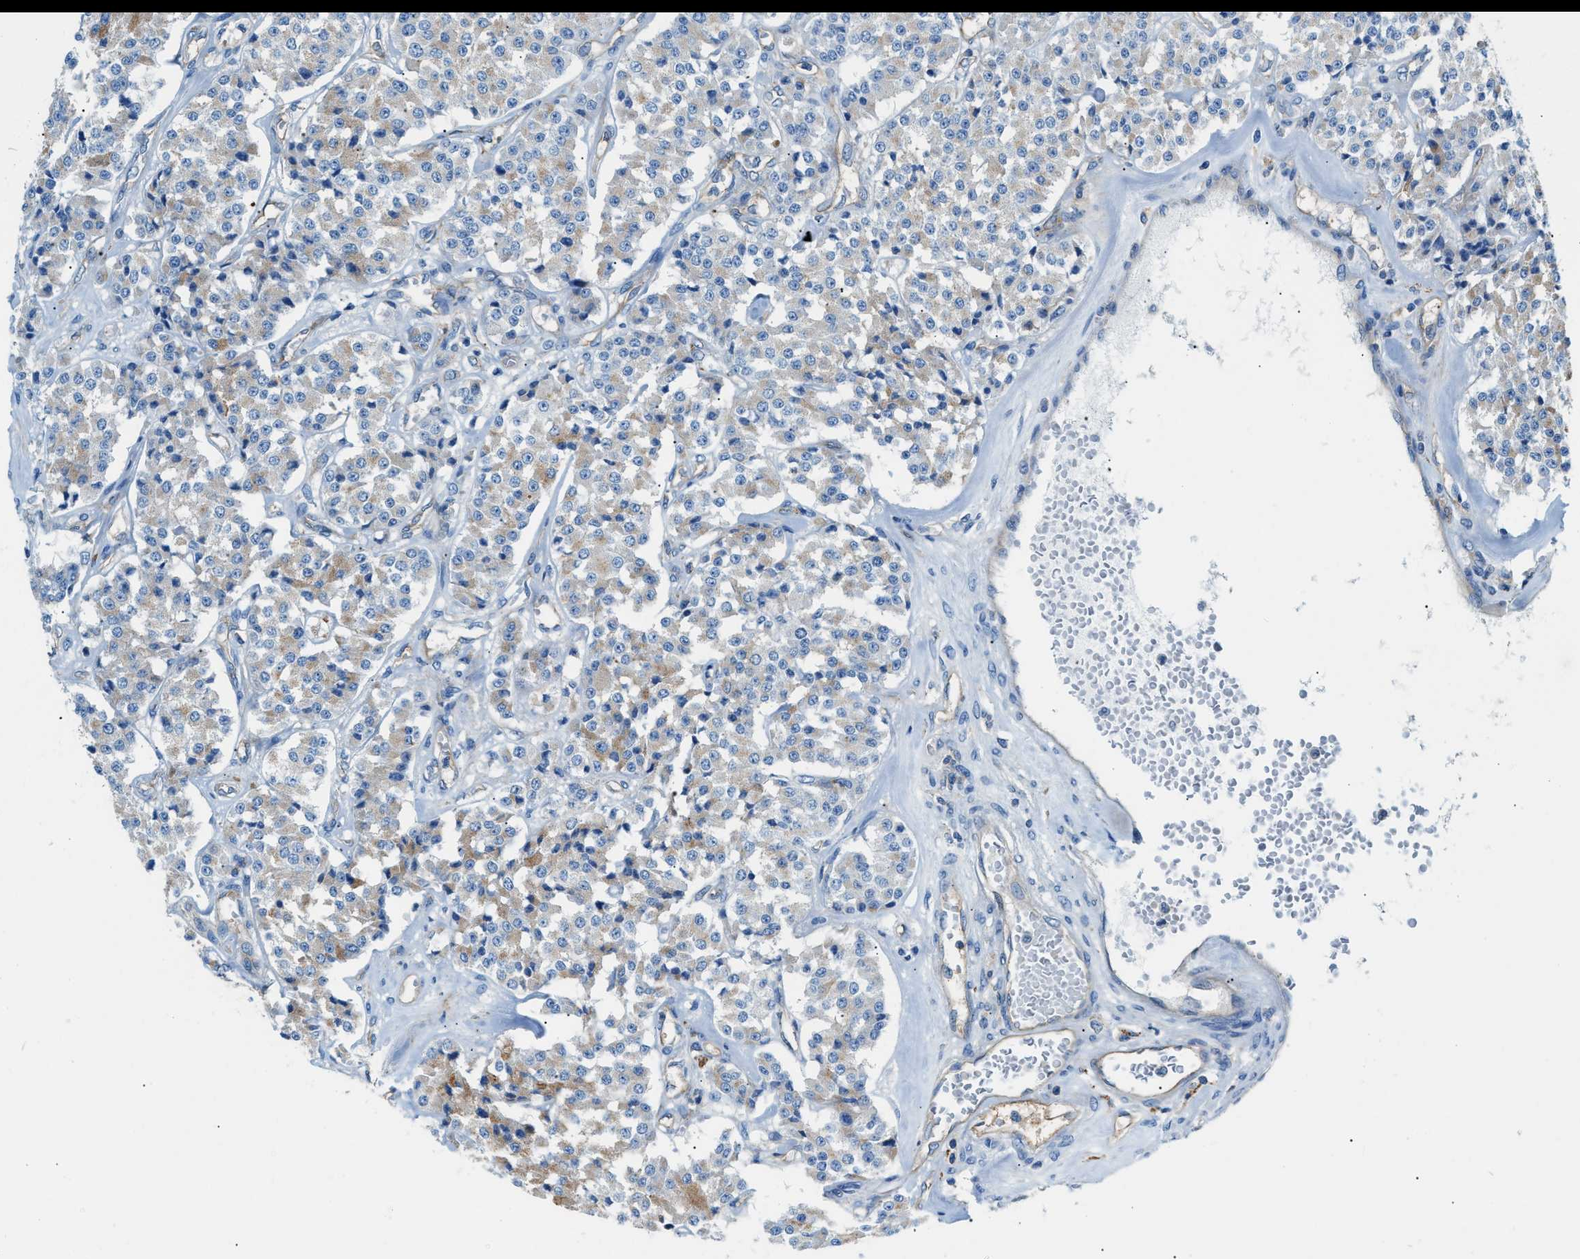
{"staining": {"intensity": "weak", "quantity": "<25%", "location": "cytoplasmic/membranous"}, "tissue": "carcinoid", "cell_type": "Tumor cells", "image_type": "cancer", "snomed": [{"axis": "morphology", "description": "Carcinoid, malignant, NOS"}, {"axis": "topography", "description": "Pancreas"}], "caption": "DAB (3,3'-diaminobenzidine) immunohistochemical staining of carcinoid shows no significant expression in tumor cells. (Brightfield microscopy of DAB immunohistochemistry (IHC) at high magnification).", "gene": "ORAI1", "patient": {"sex": "male", "age": 41}}